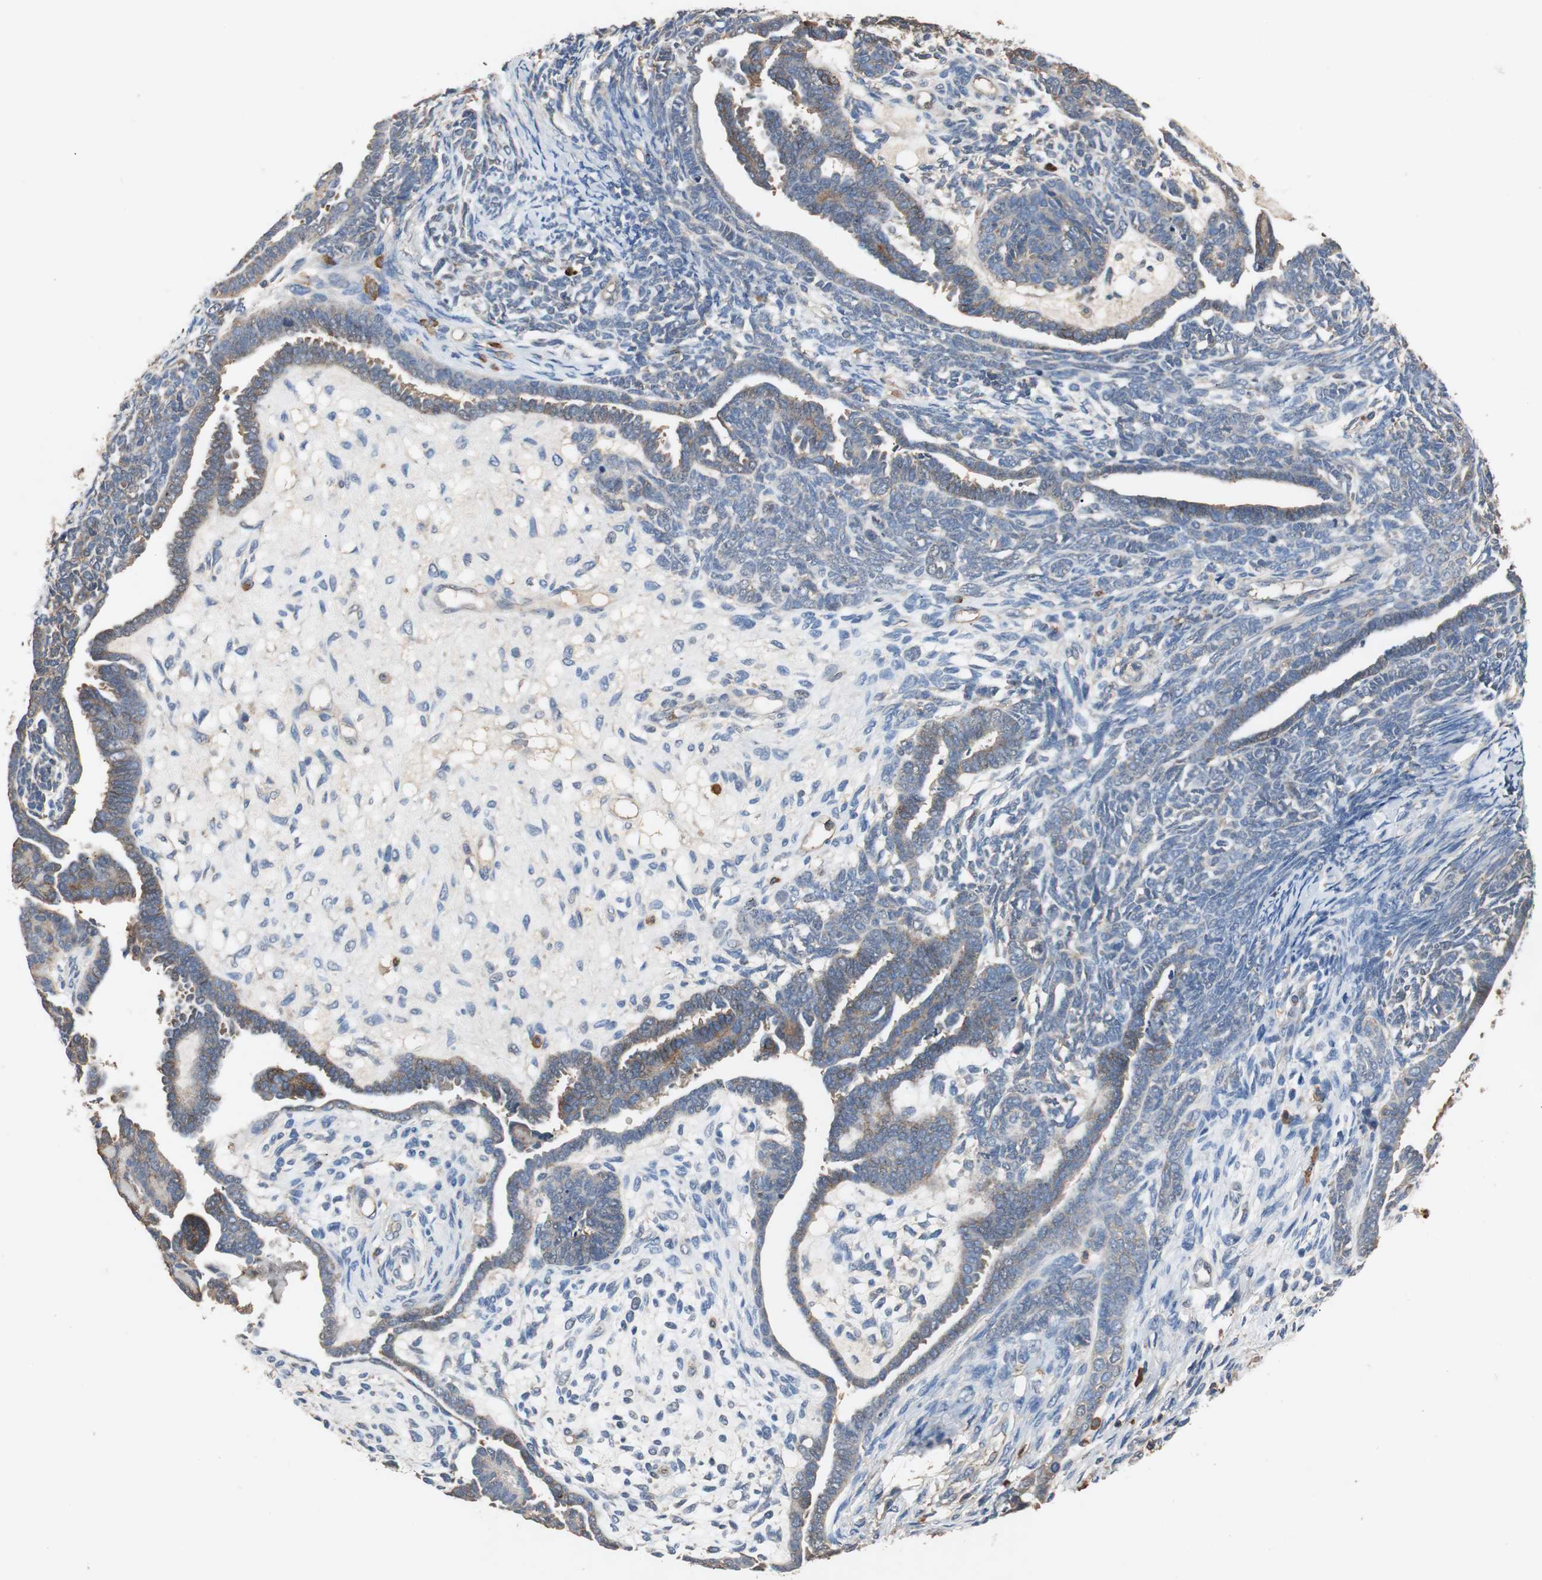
{"staining": {"intensity": "weak", "quantity": "<25%", "location": "cytoplasmic/membranous"}, "tissue": "endometrial cancer", "cell_type": "Tumor cells", "image_type": "cancer", "snomed": [{"axis": "morphology", "description": "Neoplasm, malignant, NOS"}, {"axis": "topography", "description": "Endometrium"}], "caption": "High power microscopy micrograph of an immunohistochemistry histopathology image of endometrial malignant neoplasm, revealing no significant expression in tumor cells.", "gene": "TNFRSF14", "patient": {"sex": "female", "age": 74}}